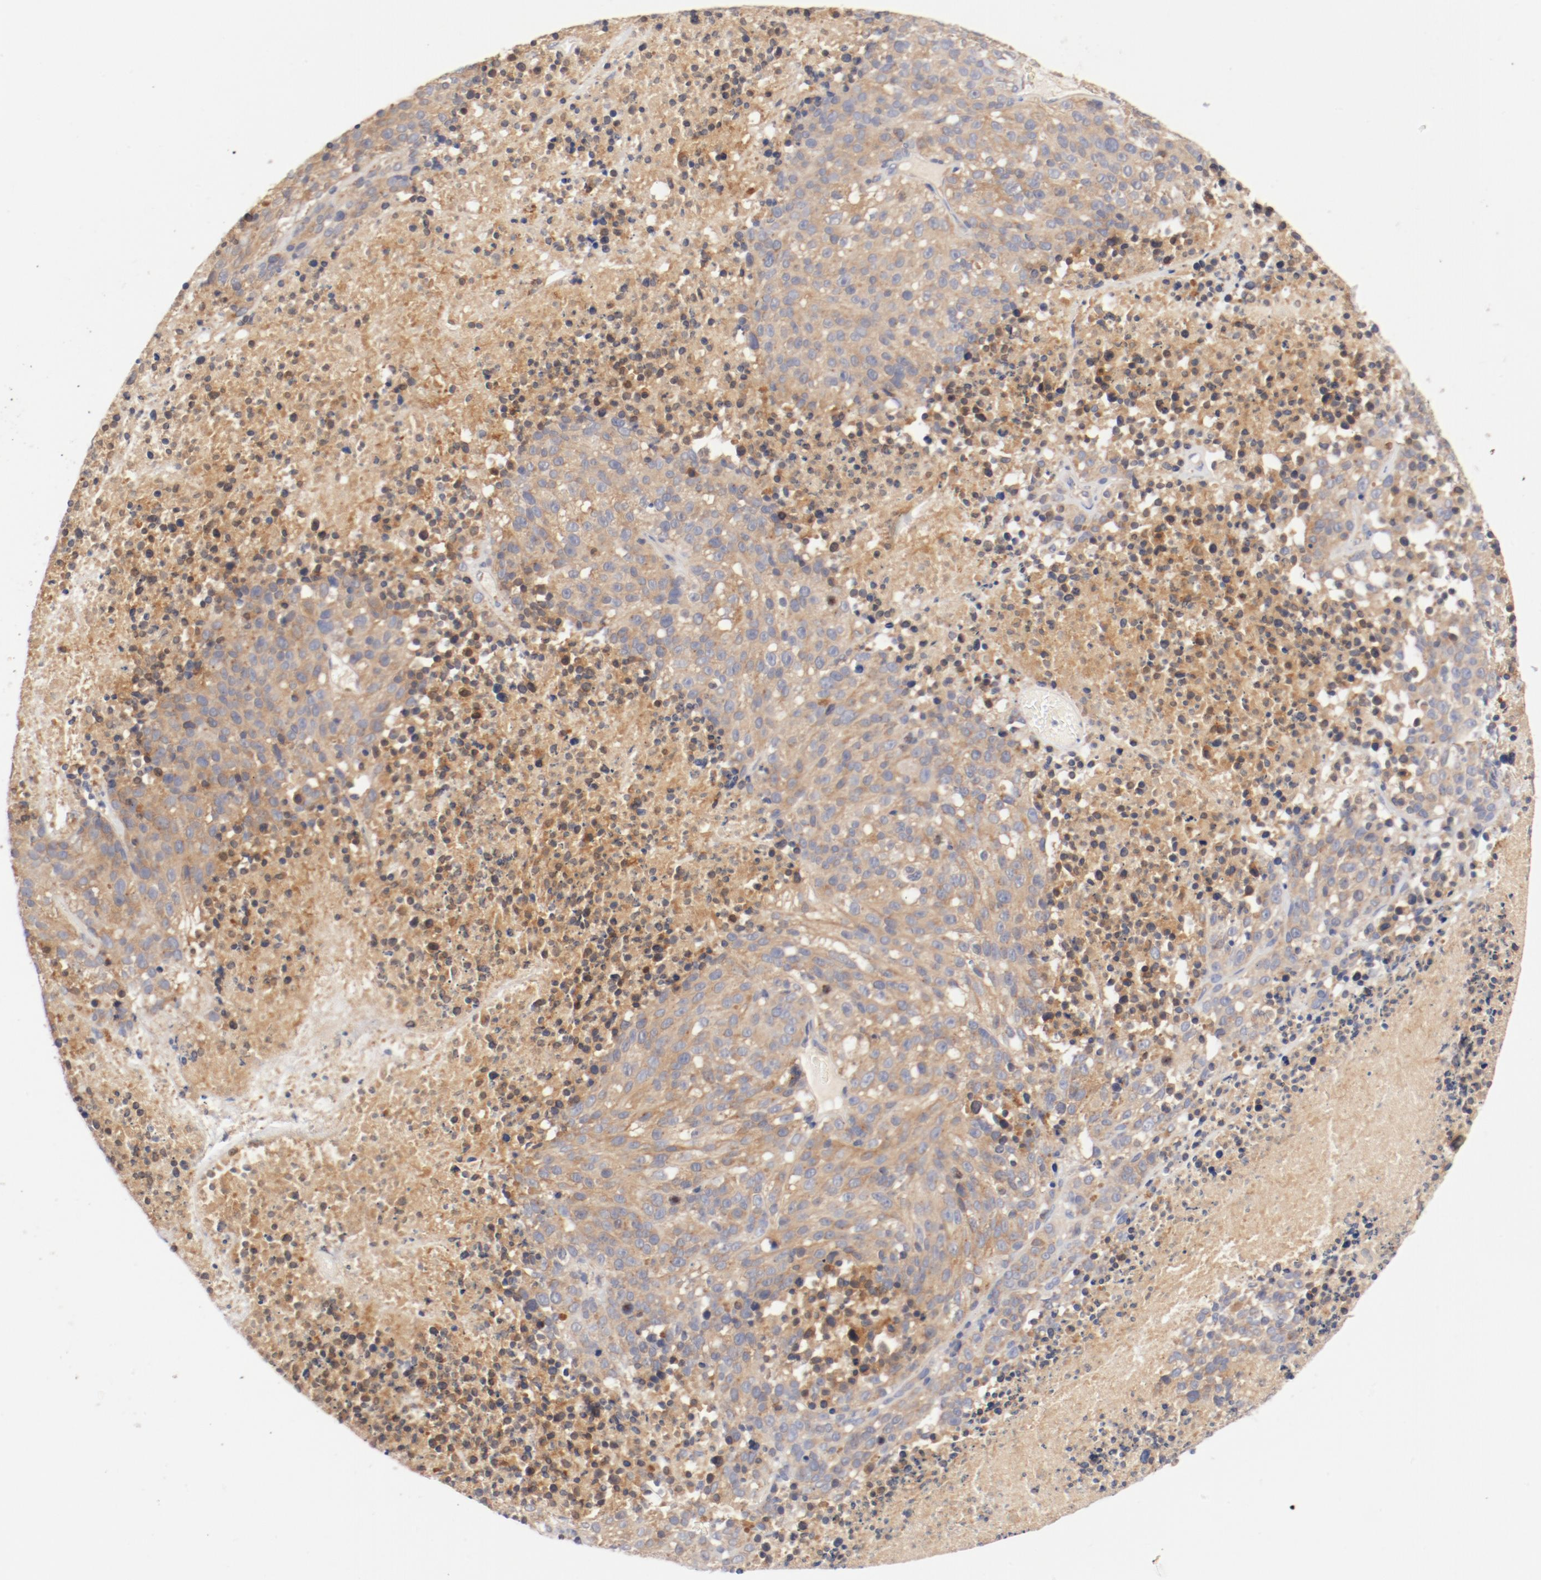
{"staining": {"intensity": "weak", "quantity": ">75%", "location": "cytoplasmic/membranous"}, "tissue": "melanoma", "cell_type": "Tumor cells", "image_type": "cancer", "snomed": [{"axis": "morphology", "description": "Malignant melanoma, Metastatic site"}, {"axis": "topography", "description": "Cerebral cortex"}], "caption": "Human malignant melanoma (metastatic site) stained for a protein (brown) displays weak cytoplasmic/membranous positive positivity in about >75% of tumor cells.", "gene": "DYNC1H1", "patient": {"sex": "female", "age": 52}}